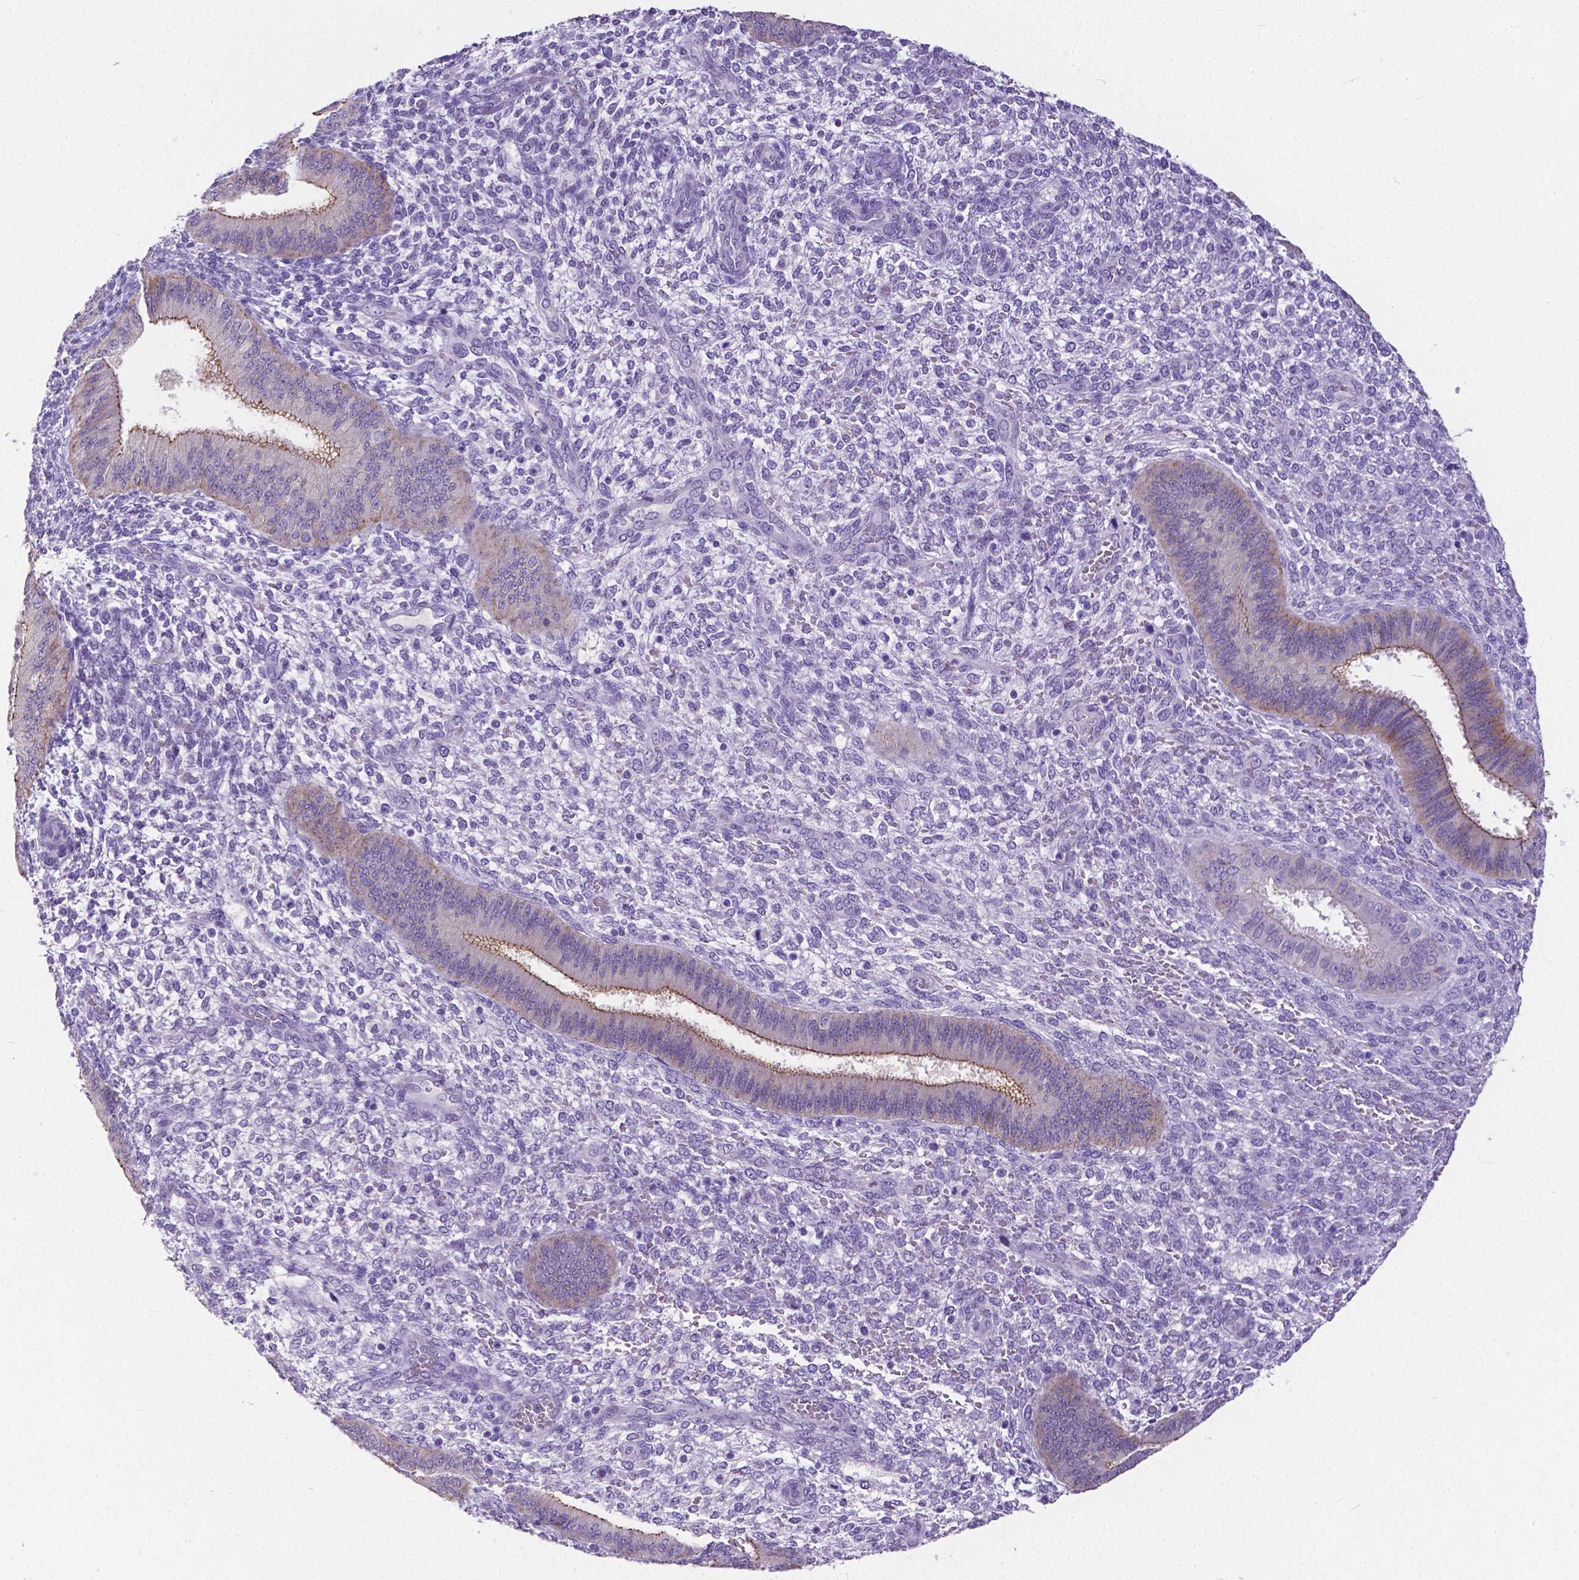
{"staining": {"intensity": "negative", "quantity": "none", "location": "none"}, "tissue": "endometrium", "cell_type": "Cells in endometrial stroma", "image_type": "normal", "snomed": [{"axis": "morphology", "description": "Normal tissue, NOS"}, {"axis": "topography", "description": "Endometrium"}], "caption": "The image shows no significant positivity in cells in endometrial stroma of endometrium.", "gene": "OCLN", "patient": {"sex": "female", "age": 39}}